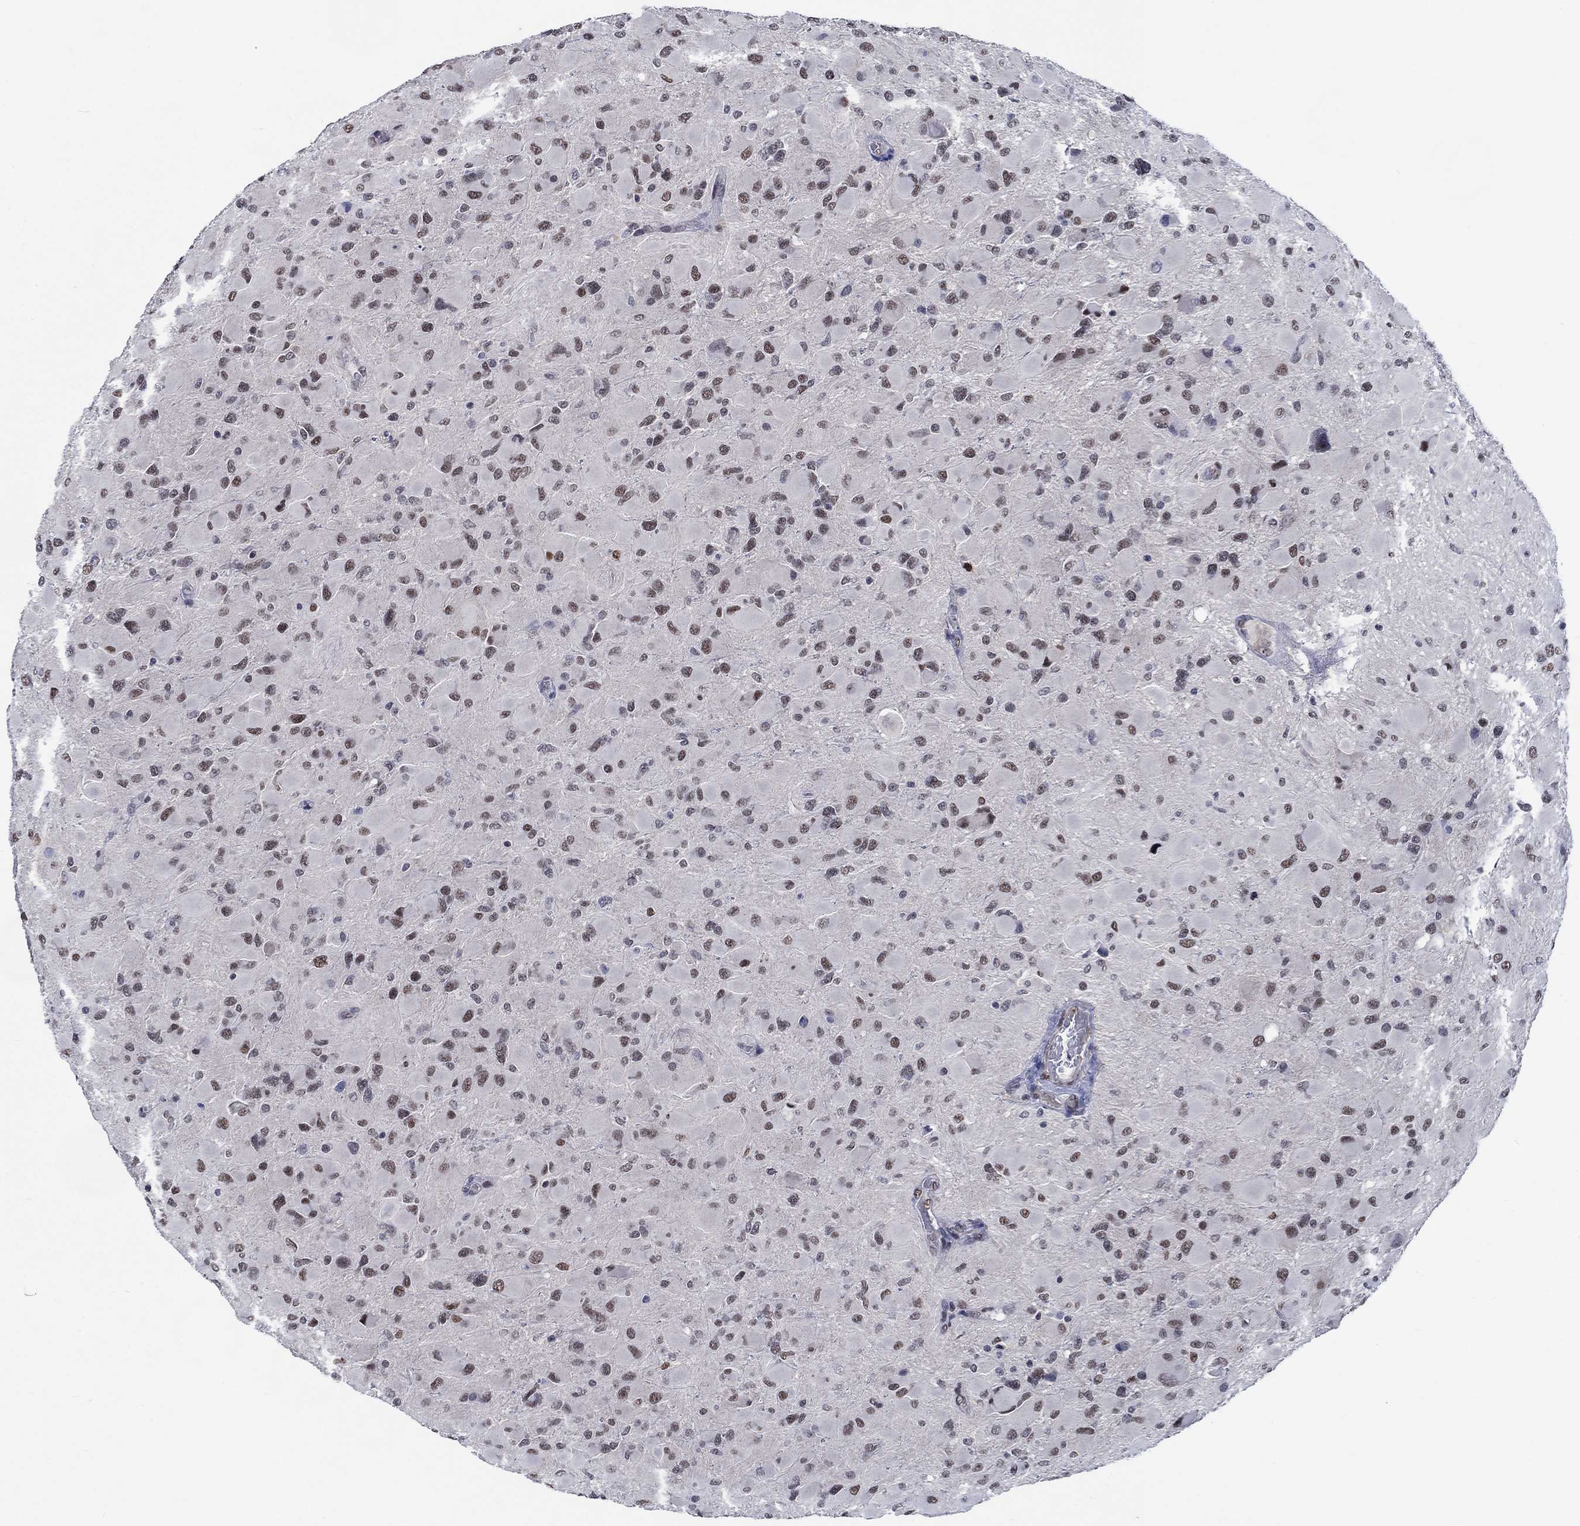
{"staining": {"intensity": "weak", "quantity": "25%-75%", "location": "nuclear"}, "tissue": "glioma", "cell_type": "Tumor cells", "image_type": "cancer", "snomed": [{"axis": "morphology", "description": "Glioma, malignant, High grade"}, {"axis": "topography", "description": "Cerebral cortex"}], "caption": "Malignant high-grade glioma stained for a protein shows weak nuclear positivity in tumor cells.", "gene": "HTN1", "patient": {"sex": "female", "age": 36}}